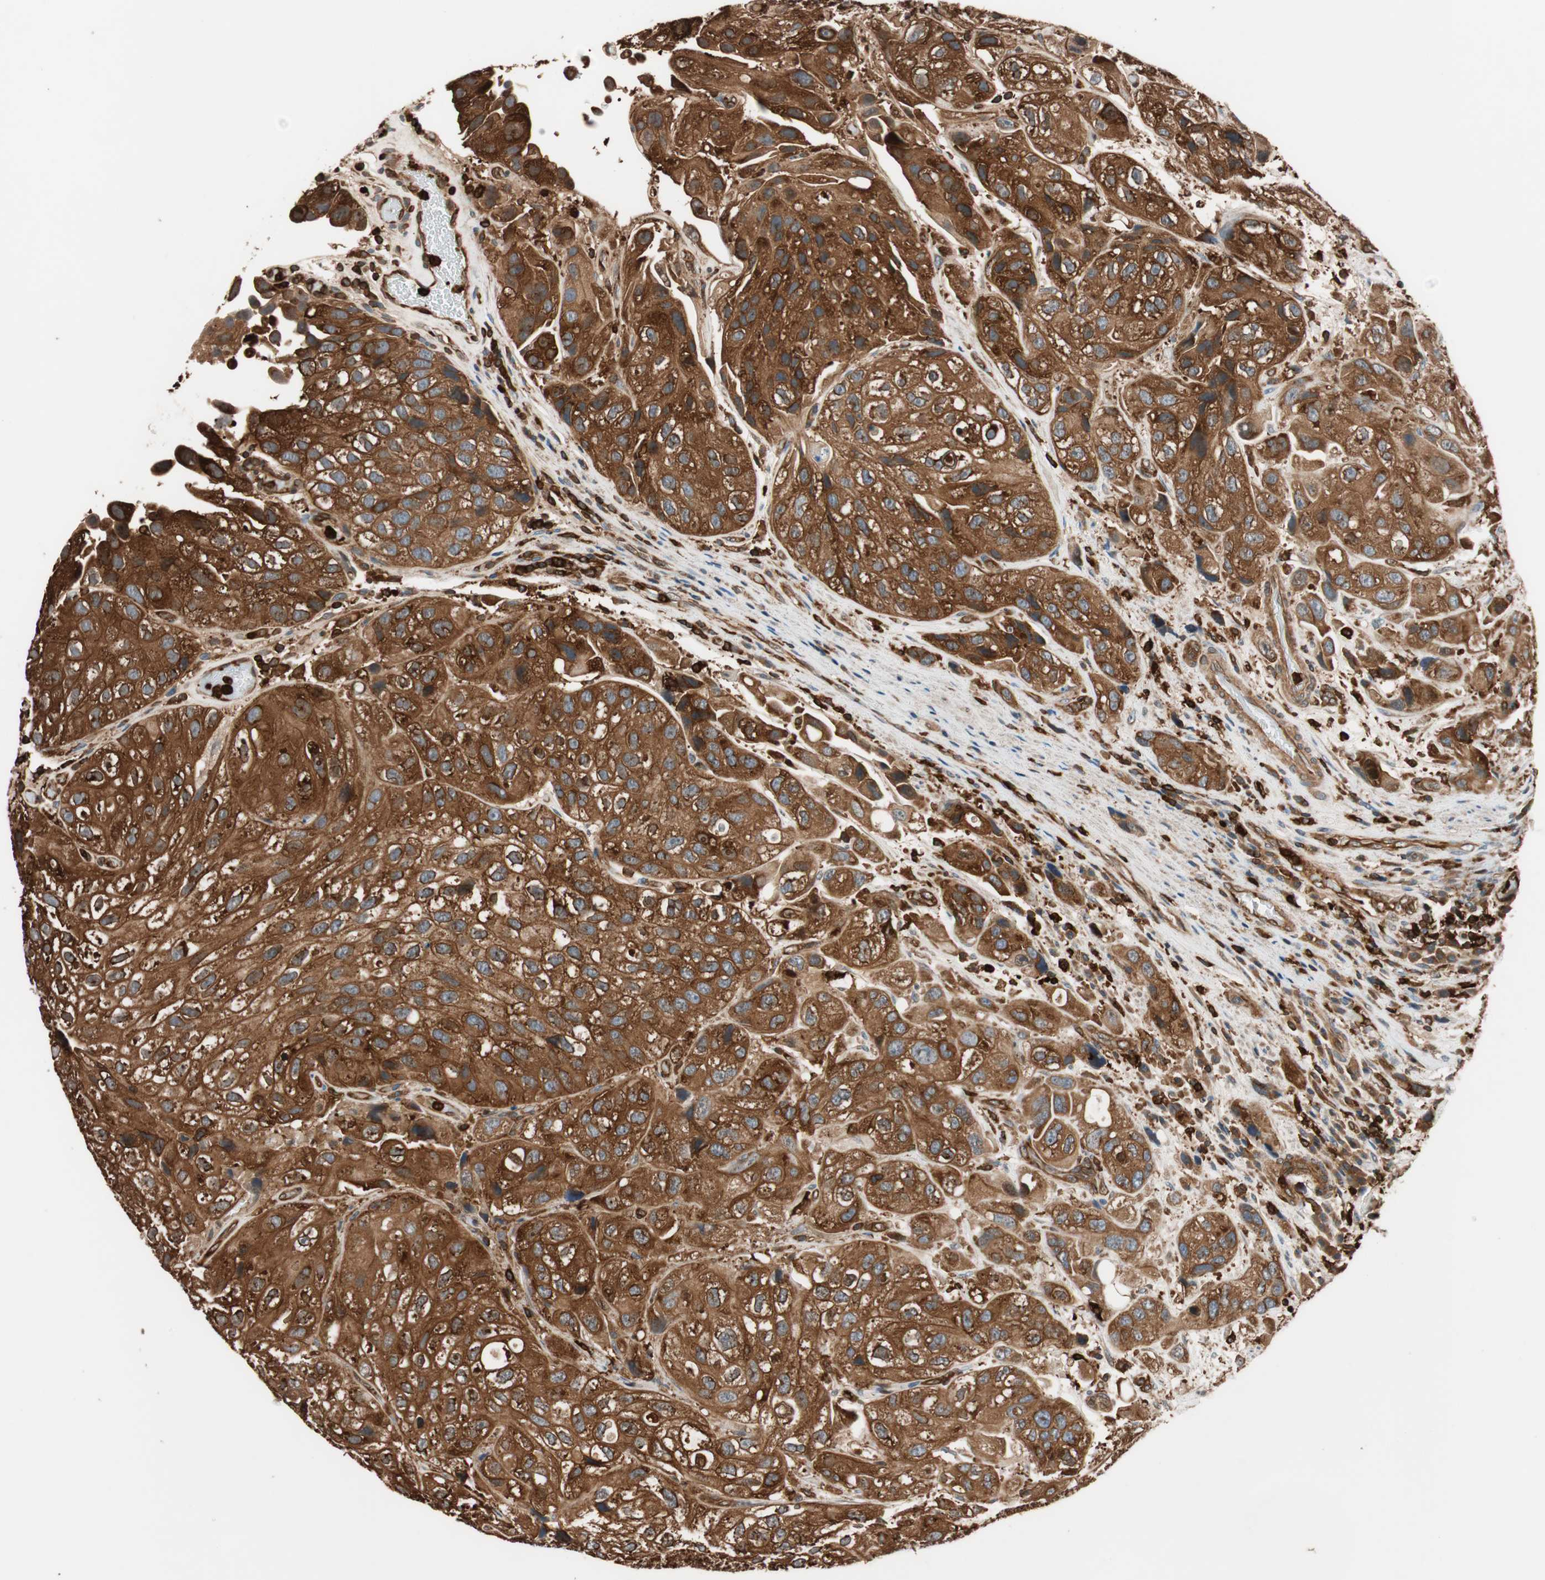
{"staining": {"intensity": "strong", "quantity": ">75%", "location": "cytoplasmic/membranous"}, "tissue": "urothelial cancer", "cell_type": "Tumor cells", "image_type": "cancer", "snomed": [{"axis": "morphology", "description": "Urothelial carcinoma, High grade"}, {"axis": "topography", "description": "Urinary bladder"}], "caption": "Immunohistochemical staining of human high-grade urothelial carcinoma reveals high levels of strong cytoplasmic/membranous protein staining in about >75% of tumor cells.", "gene": "VASP", "patient": {"sex": "female", "age": 64}}